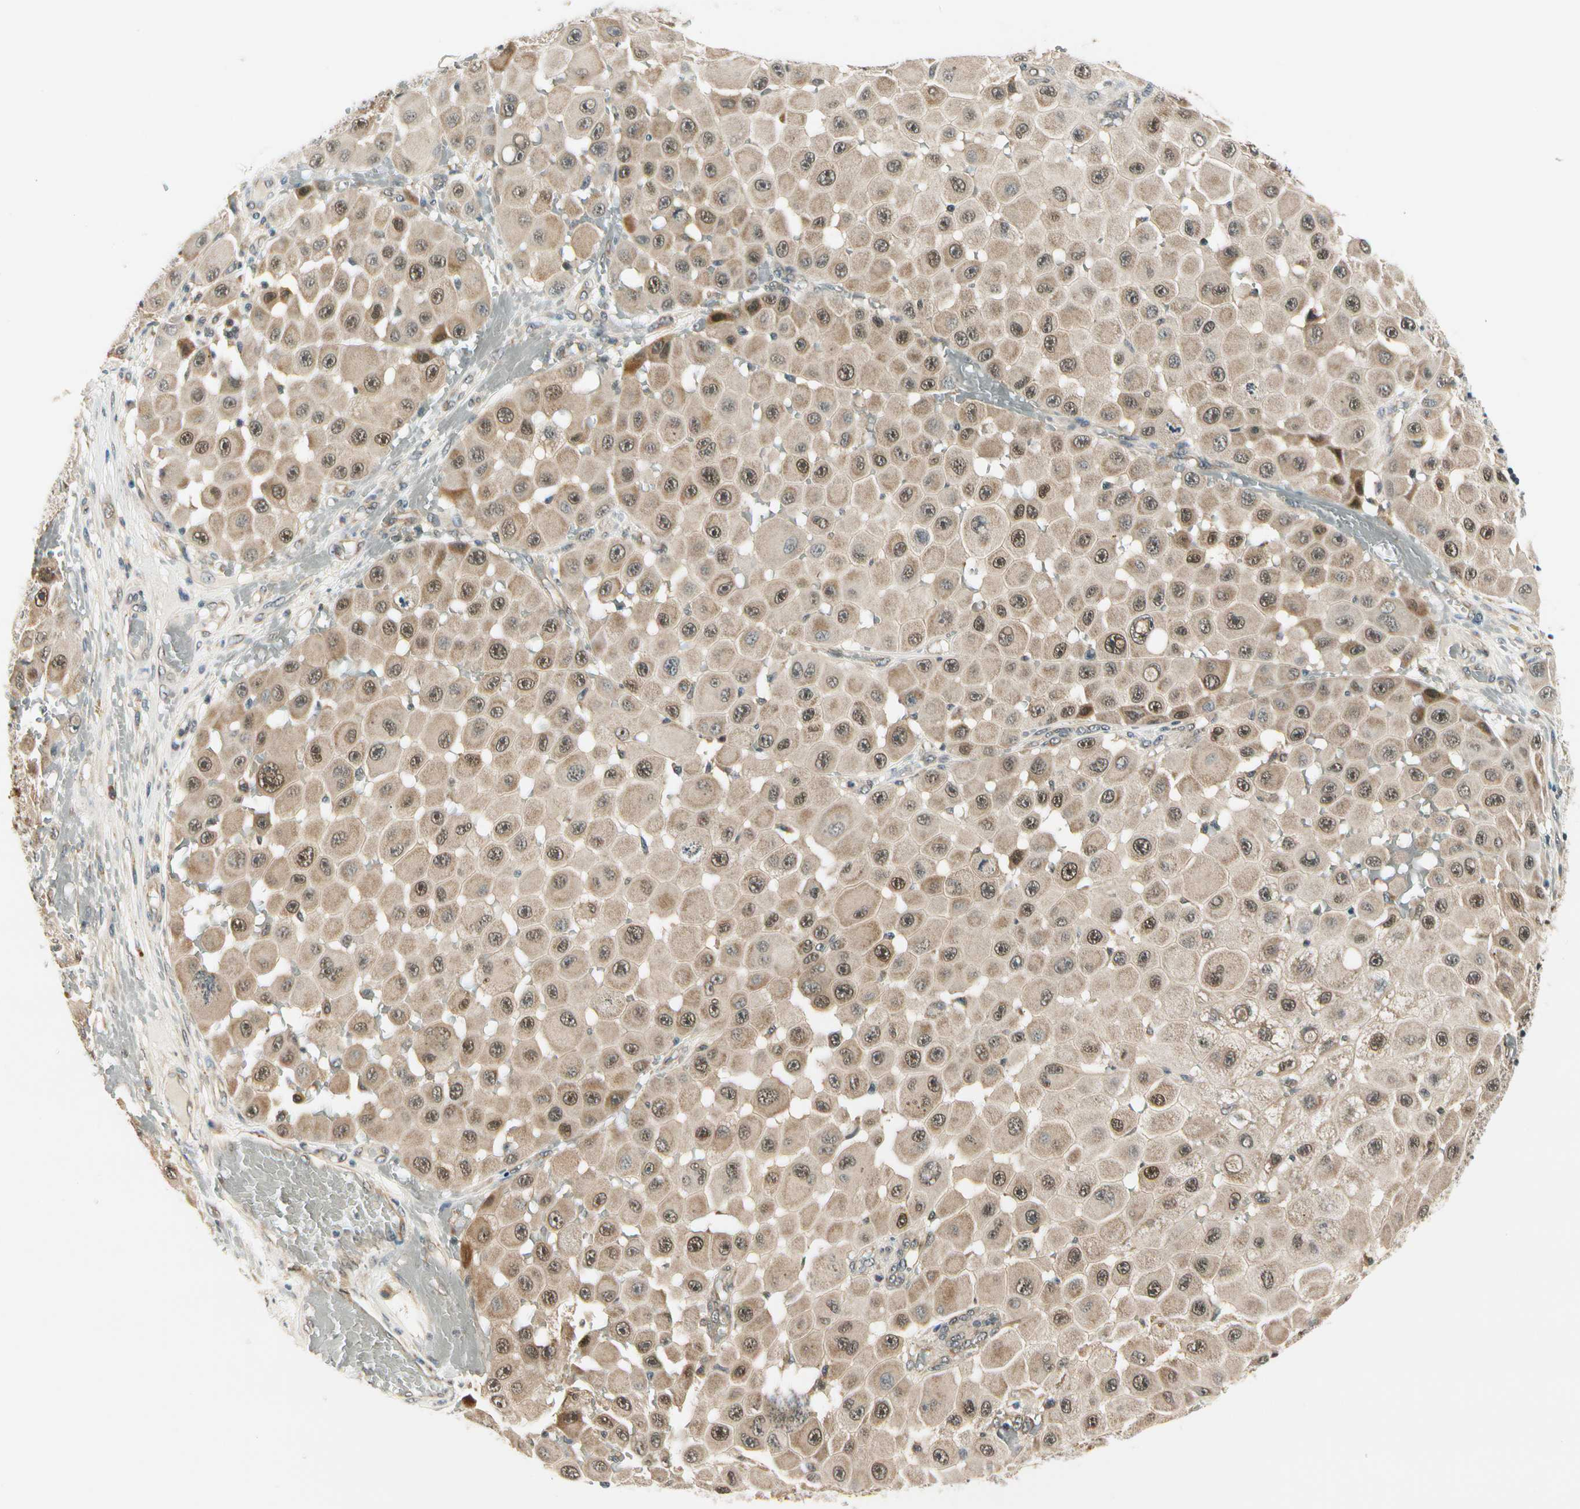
{"staining": {"intensity": "moderate", "quantity": ">75%", "location": "cytoplasmic/membranous"}, "tissue": "melanoma", "cell_type": "Tumor cells", "image_type": "cancer", "snomed": [{"axis": "morphology", "description": "Malignant melanoma, NOS"}, {"axis": "topography", "description": "Skin"}], "caption": "Protein expression analysis of human malignant melanoma reveals moderate cytoplasmic/membranous positivity in approximately >75% of tumor cells. The staining was performed using DAB (3,3'-diaminobenzidine) to visualize the protein expression in brown, while the nuclei were stained in blue with hematoxylin (Magnification: 20x).", "gene": "PDK2", "patient": {"sex": "female", "age": 81}}